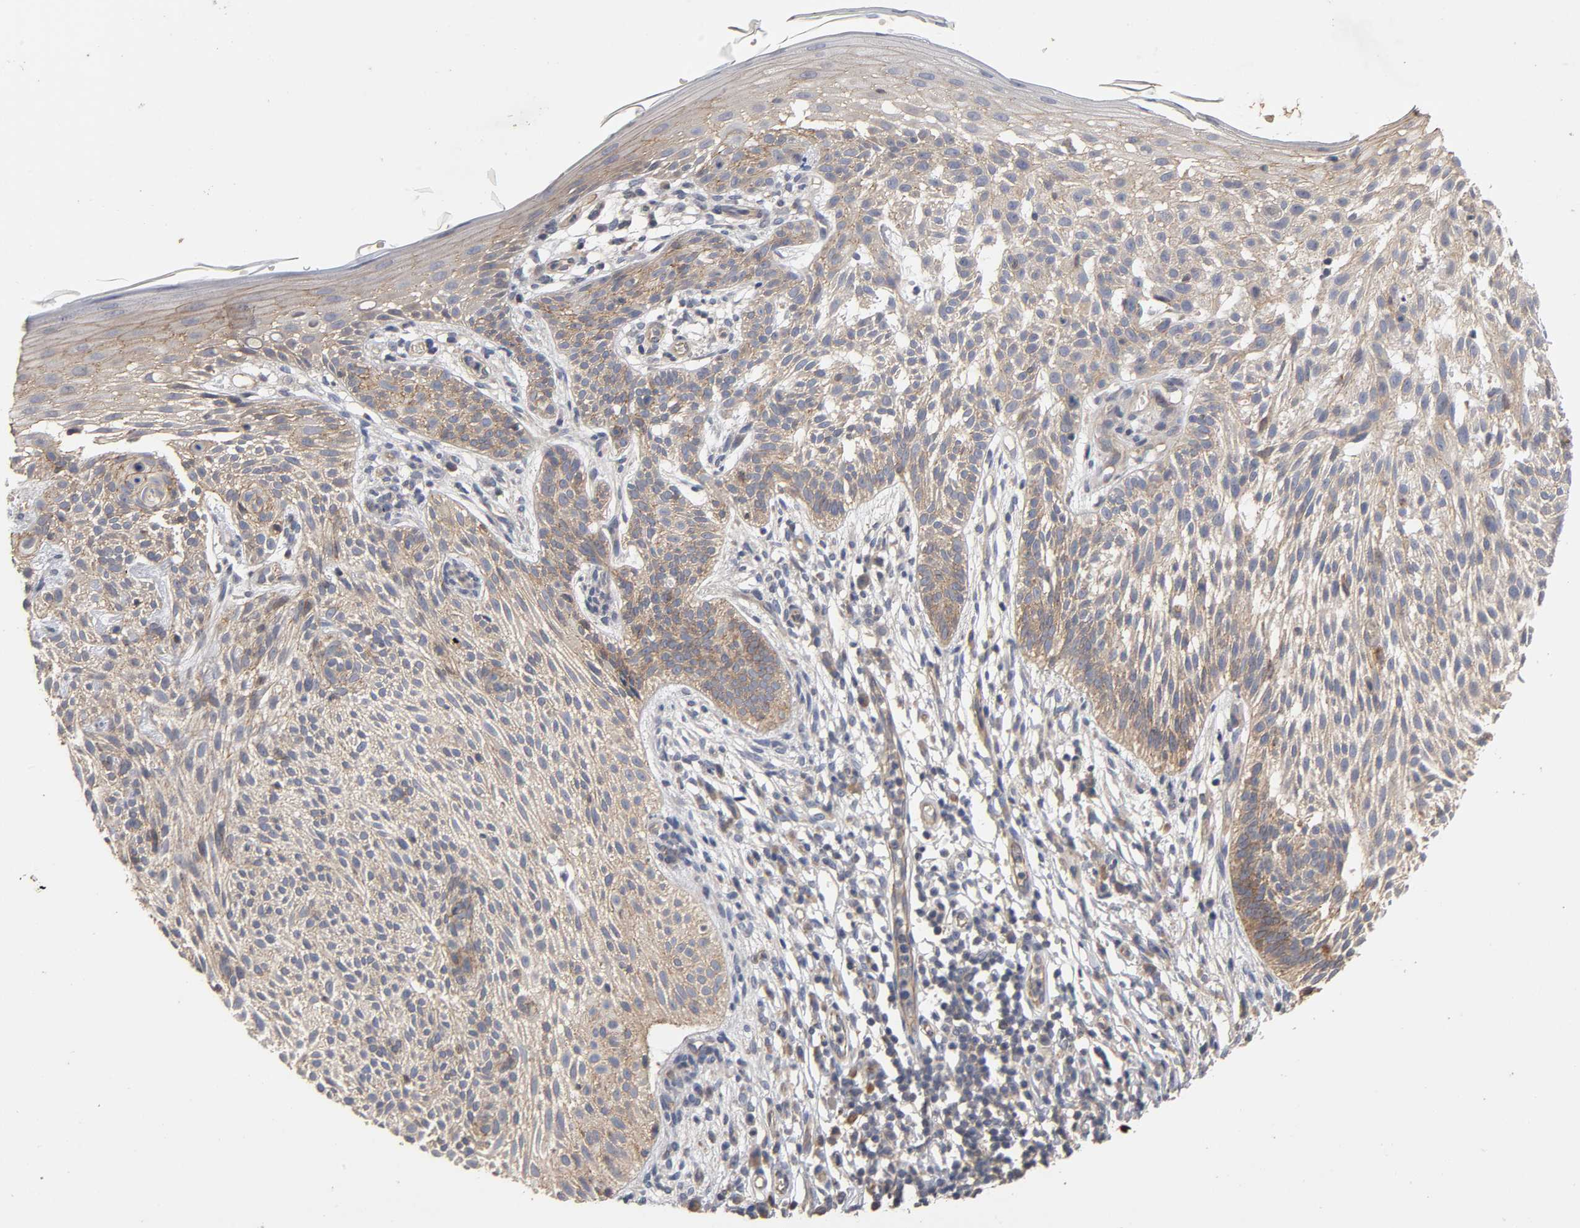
{"staining": {"intensity": "moderate", "quantity": ">75%", "location": "cytoplasmic/membranous"}, "tissue": "skin cancer", "cell_type": "Tumor cells", "image_type": "cancer", "snomed": [{"axis": "morphology", "description": "Normal tissue, NOS"}, {"axis": "morphology", "description": "Basal cell carcinoma"}, {"axis": "topography", "description": "Skin"}], "caption": "Brown immunohistochemical staining in skin basal cell carcinoma displays moderate cytoplasmic/membranous staining in approximately >75% of tumor cells.", "gene": "PDZD11", "patient": {"sex": "female", "age": 69}}